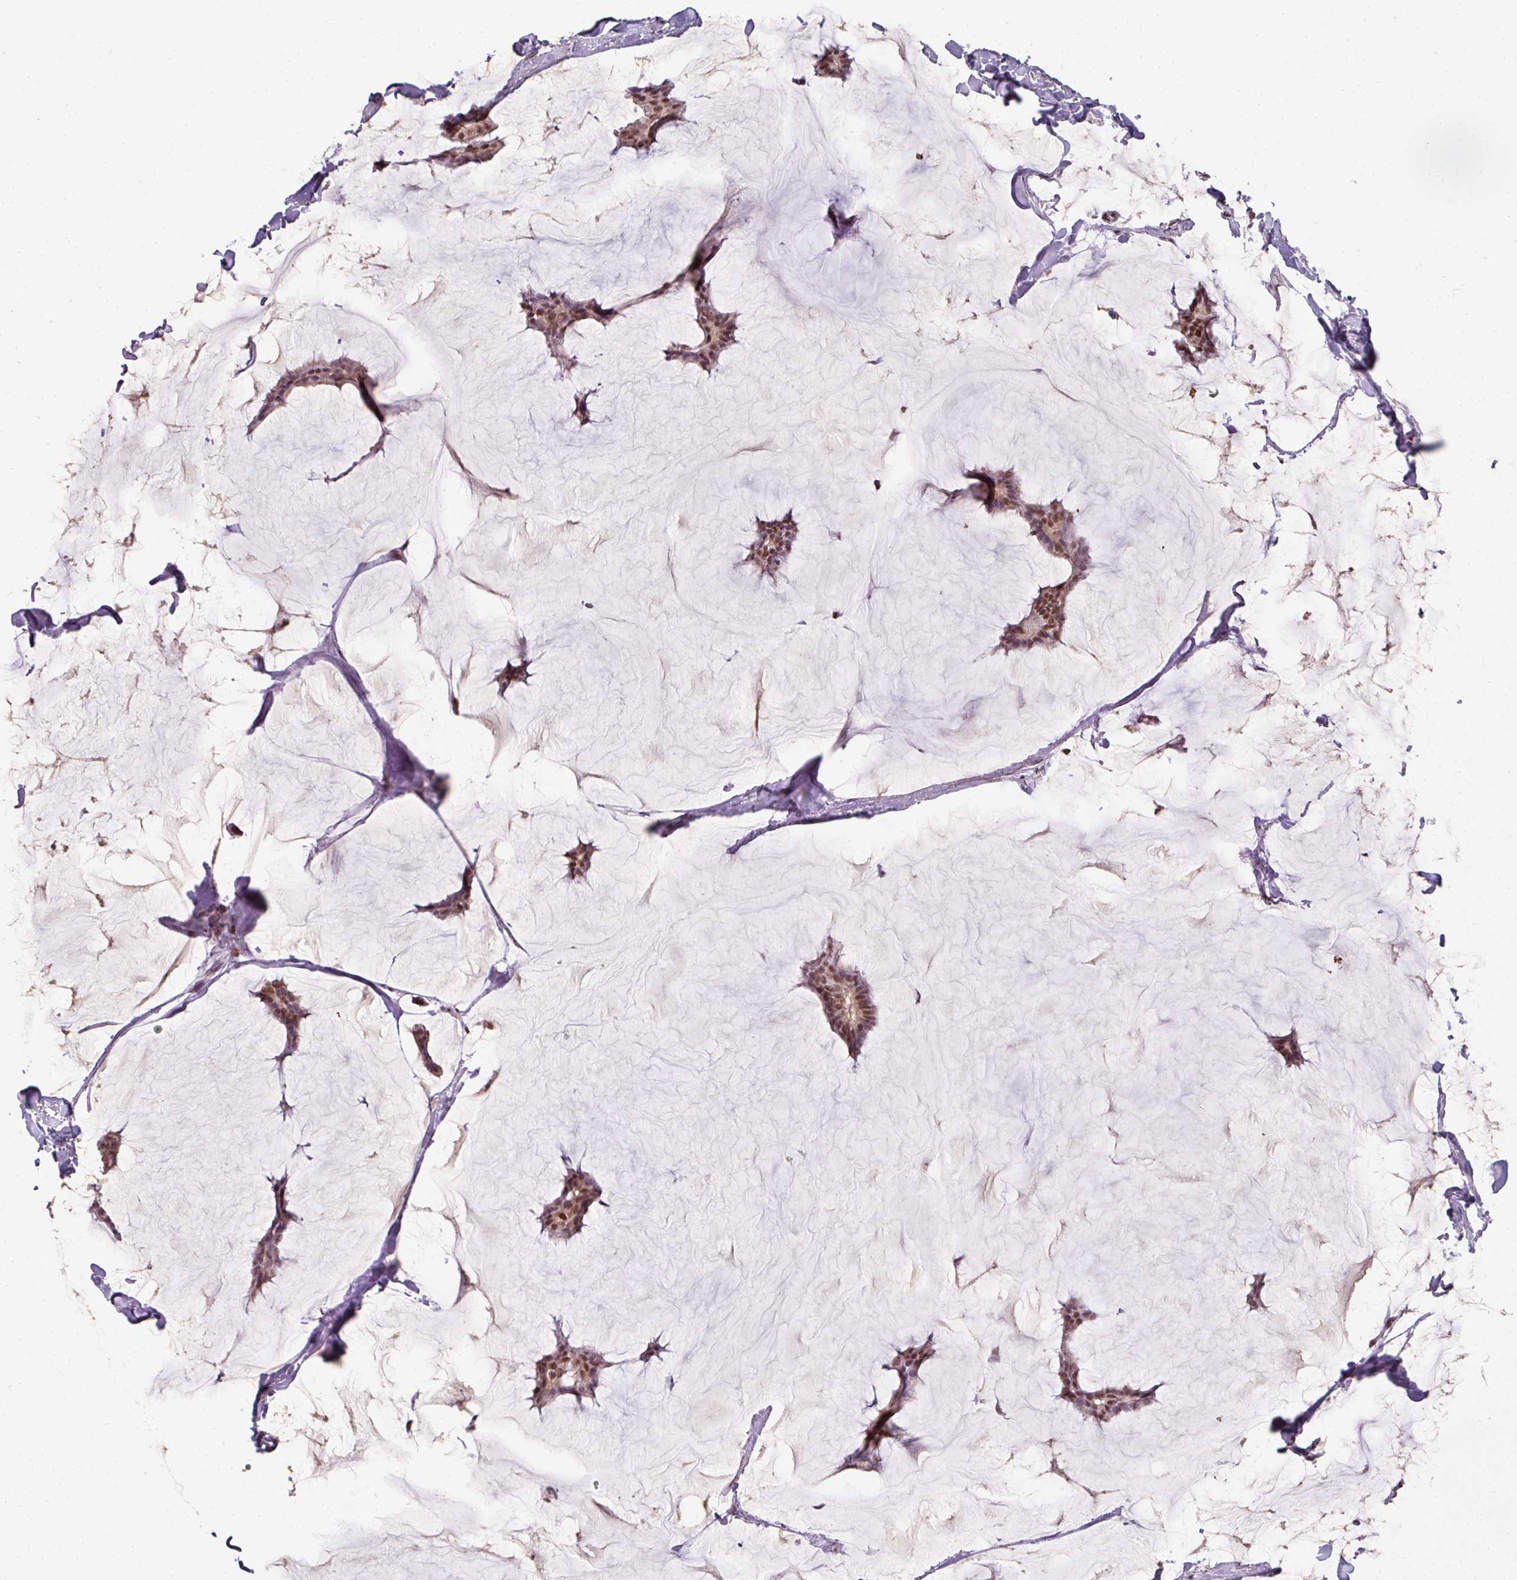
{"staining": {"intensity": "moderate", "quantity": ">75%", "location": "nuclear"}, "tissue": "breast cancer", "cell_type": "Tumor cells", "image_type": "cancer", "snomed": [{"axis": "morphology", "description": "Duct carcinoma"}, {"axis": "topography", "description": "Breast"}], "caption": "Immunohistochemistry (DAB (3,3'-diaminobenzidine)) staining of infiltrating ductal carcinoma (breast) shows moderate nuclear protein expression in about >75% of tumor cells.", "gene": "NFYA", "patient": {"sex": "female", "age": 93}}